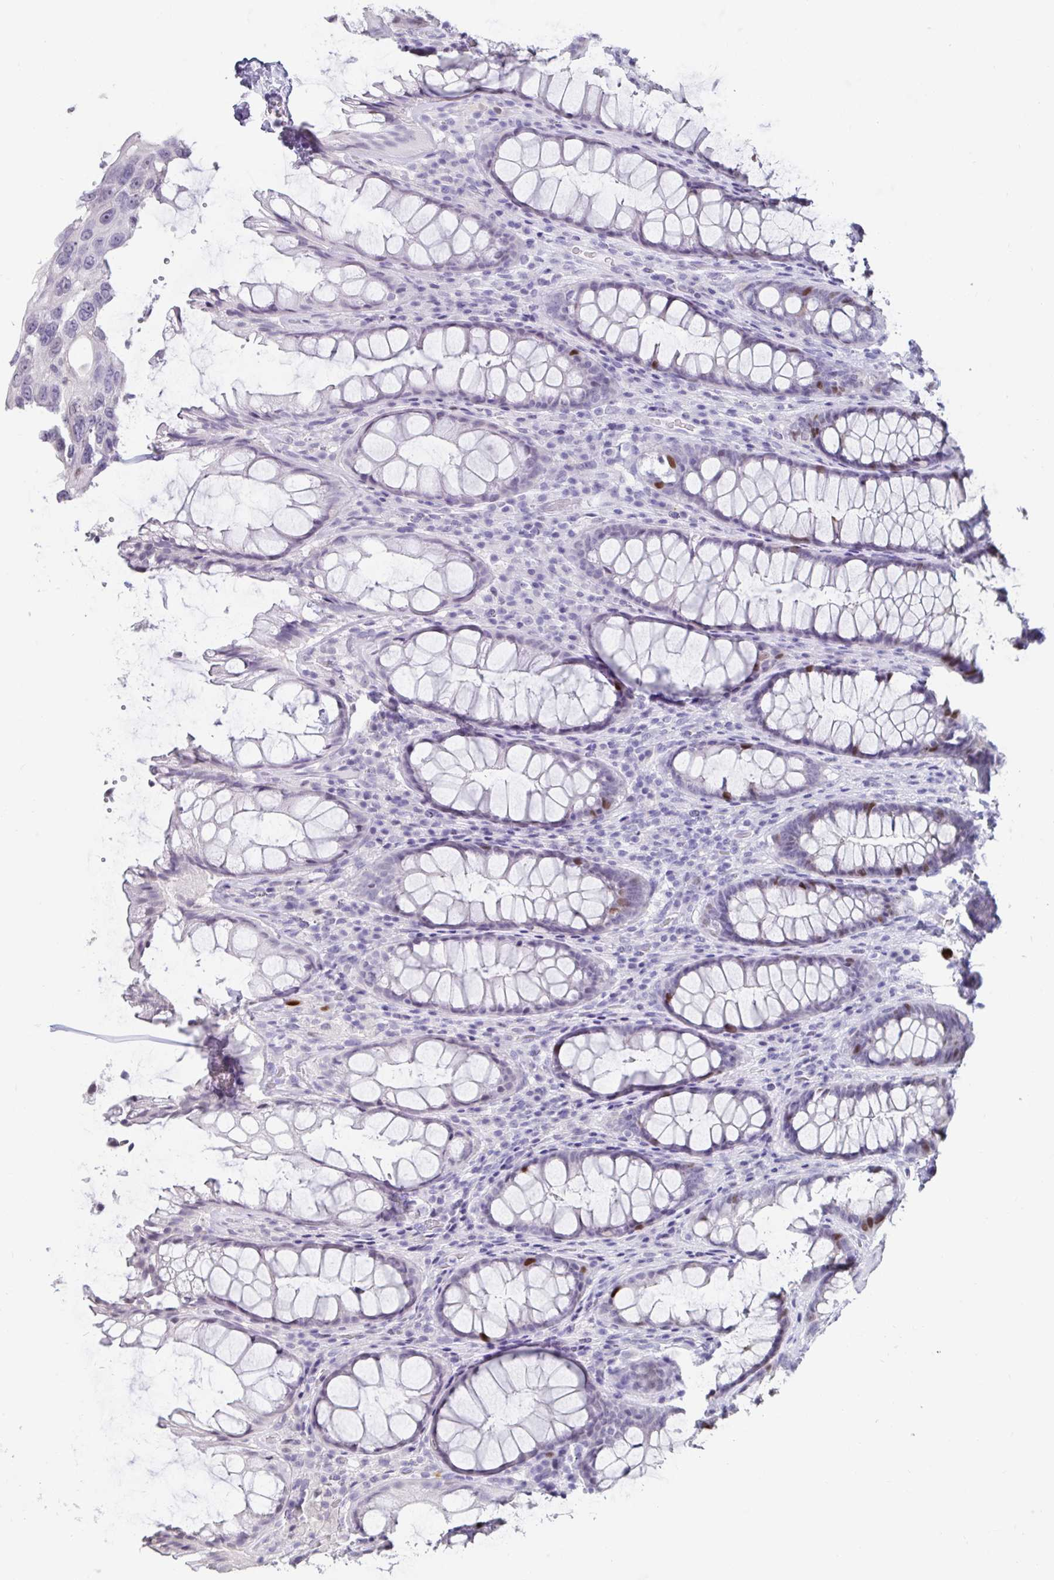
{"staining": {"intensity": "moderate", "quantity": "<25%", "location": "nuclear"}, "tissue": "rectum", "cell_type": "Glandular cells", "image_type": "normal", "snomed": [{"axis": "morphology", "description": "Normal tissue, NOS"}, {"axis": "topography", "description": "Rectum"}], "caption": "Glandular cells show low levels of moderate nuclear positivity in approximately <25% of cells in unremarkable rectum. (Stains: DAB (3,3'-diaminobenzidine) in brown, nuclei in blue, Microscopy: brightfield microscopy at high magnification).", "gene": "ANLN", "patient": {"sex": "male", "age": 72}}